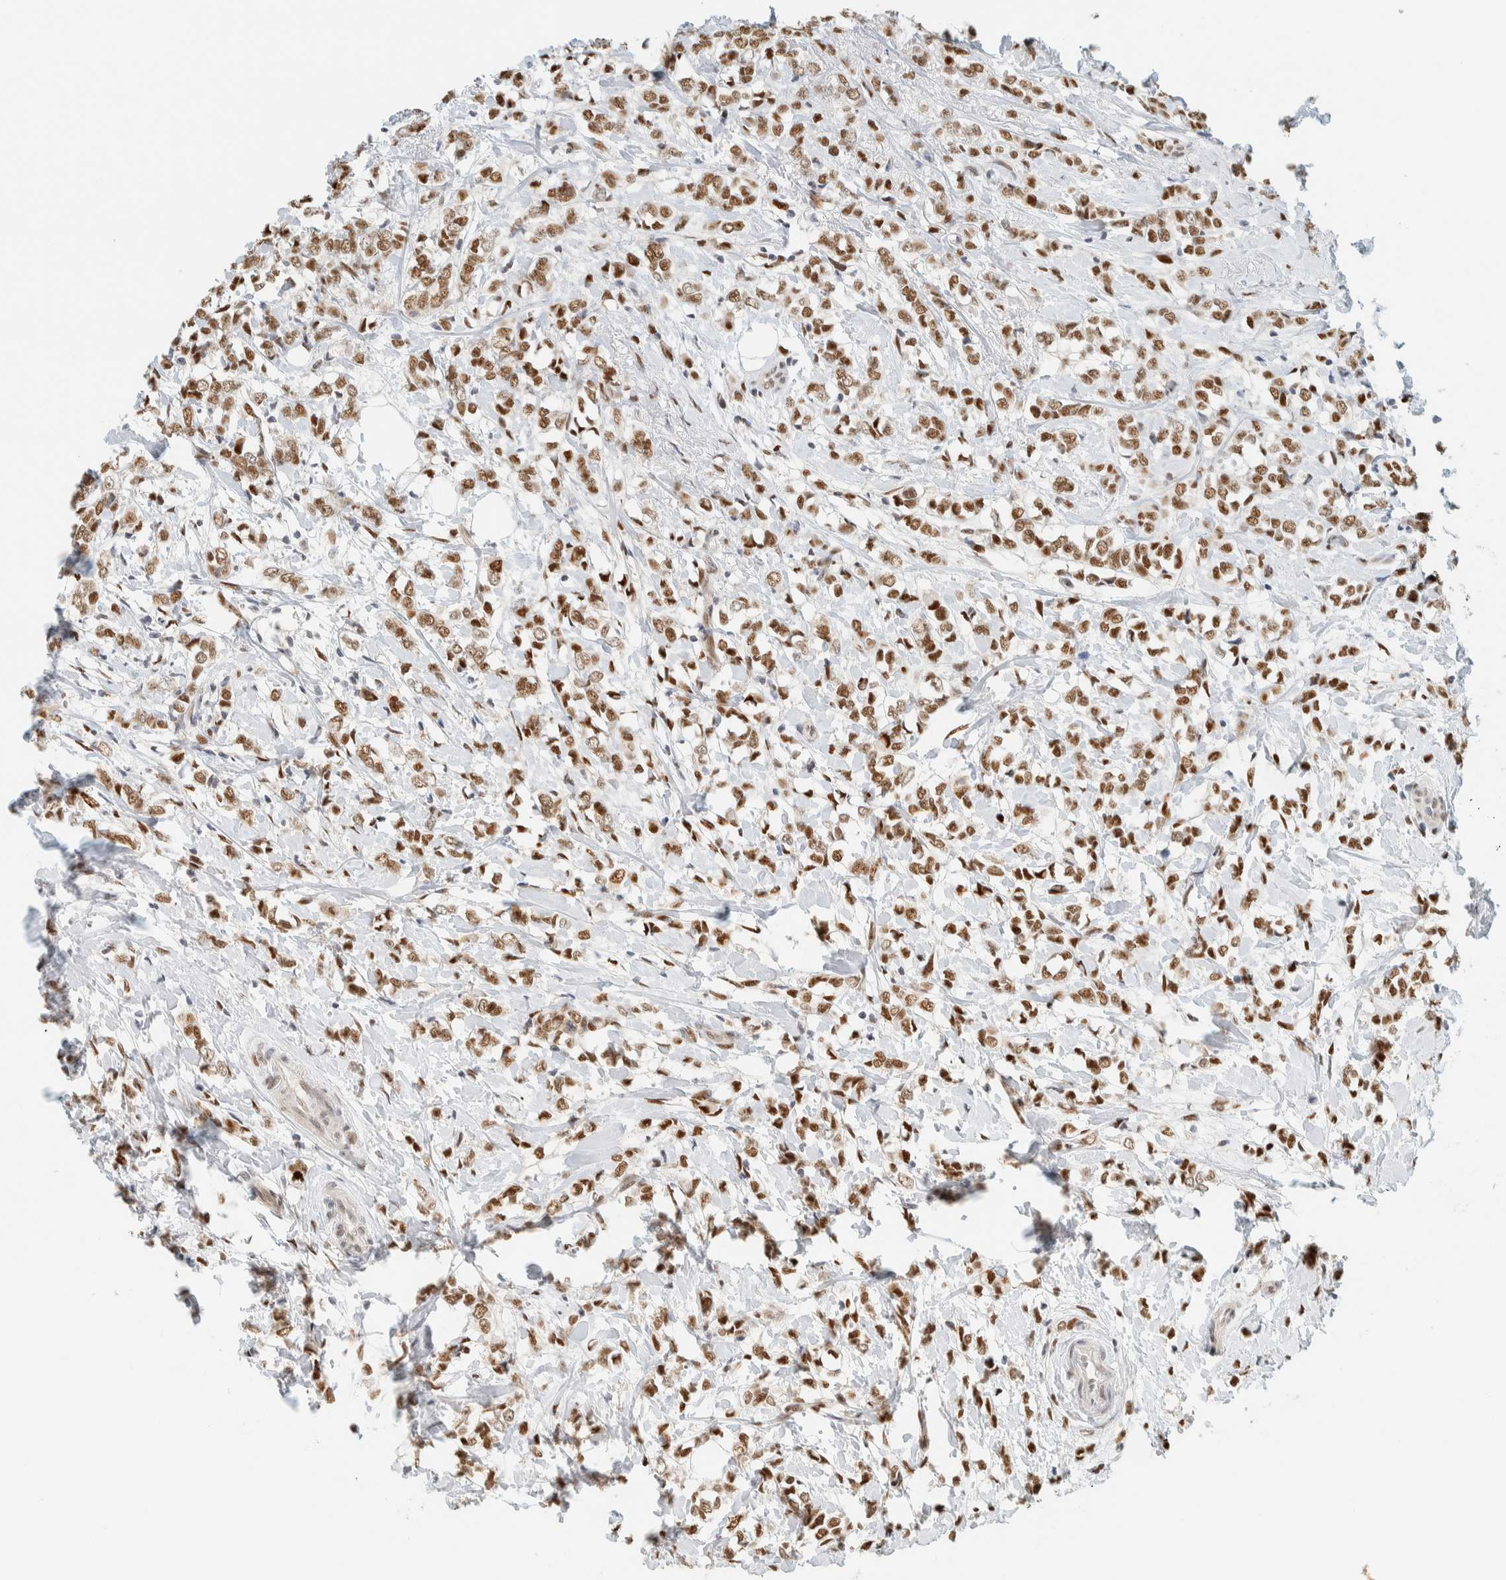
{"staining": {"intensity": "moderate", "quantity": ">75%", "location": "nuclear"}, "tissue": "breast cancer", "cell_type": "Tumor cells", "image_type": "cancer", "snomed": [{"axis": "morphology", "description": "Normal tissue, NOS"}, {"axis": "morphology", "description": "Lobular carcinoma"}, {"axis": "topography", "description": "Breast"}], "caption": "Immunohistochemistry micrograph of human breast lobular carcinoma stained for a protein (brown), which reveals medium levels of moderate nuclear staining in approximately >75% of tumor cells.", "gene": "ZNF683", "patient": {"sex": "female", "age": 47}}